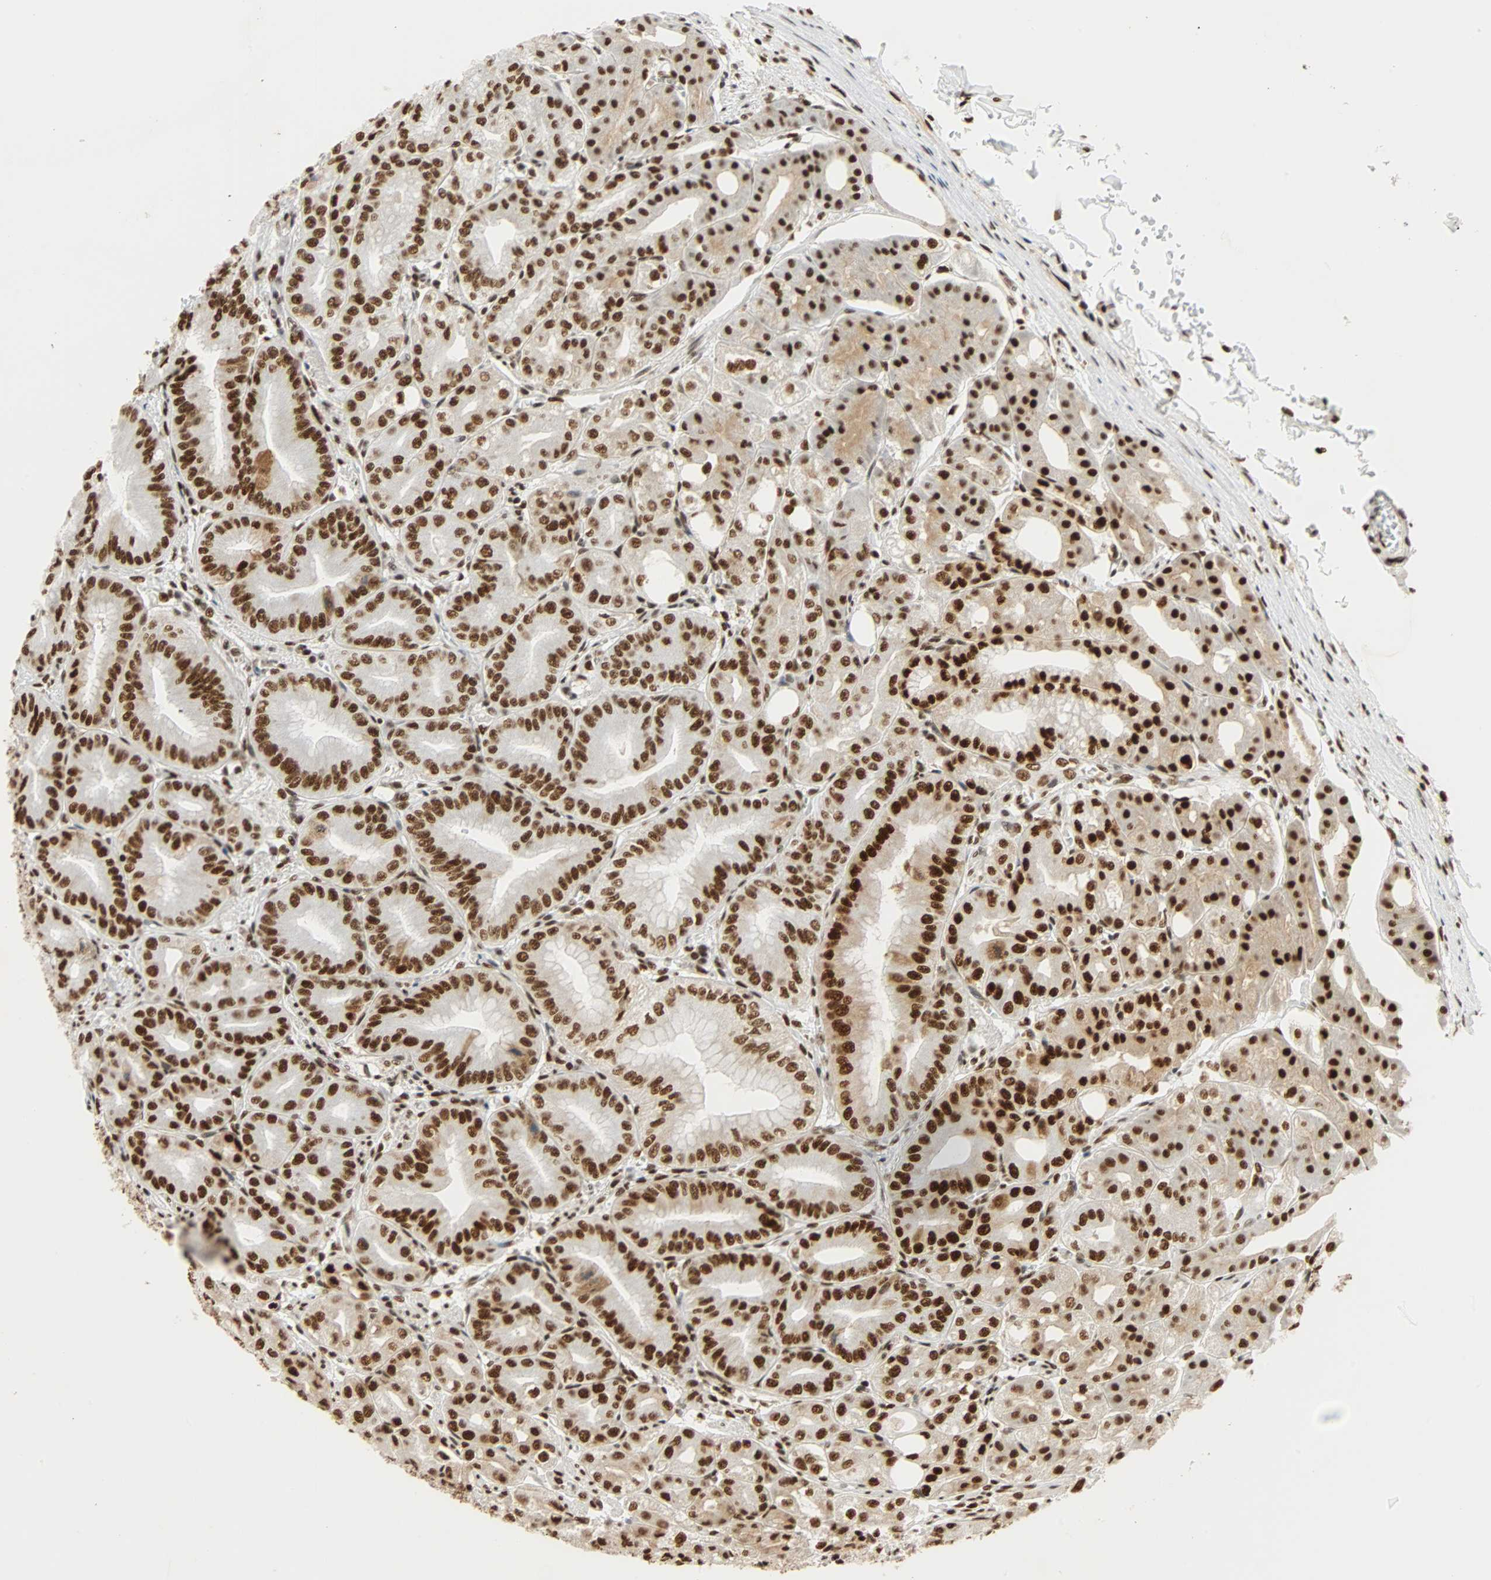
{"staining": {"intensity": "strong", "quantity": ">75%", "location": "cytoplasmic/membranous,nuclear"}, "tissue": "stomach", "cell_type": "Glandular cells", "image_type": "normal", "snomed": [{"axis": "morphology", "description": "Normal tissue, NOS"}, {"axis": "topography", "description": "Stomach, lower"}], "caption": "Brown immunohistochemical staining in normal human stomach exhibits strong cytoplasmic/membranous,nuclear expression in approximately >75% of glandular cells.", "gene": "CDK12", "patient": {"sex": "male", "age": 71}}